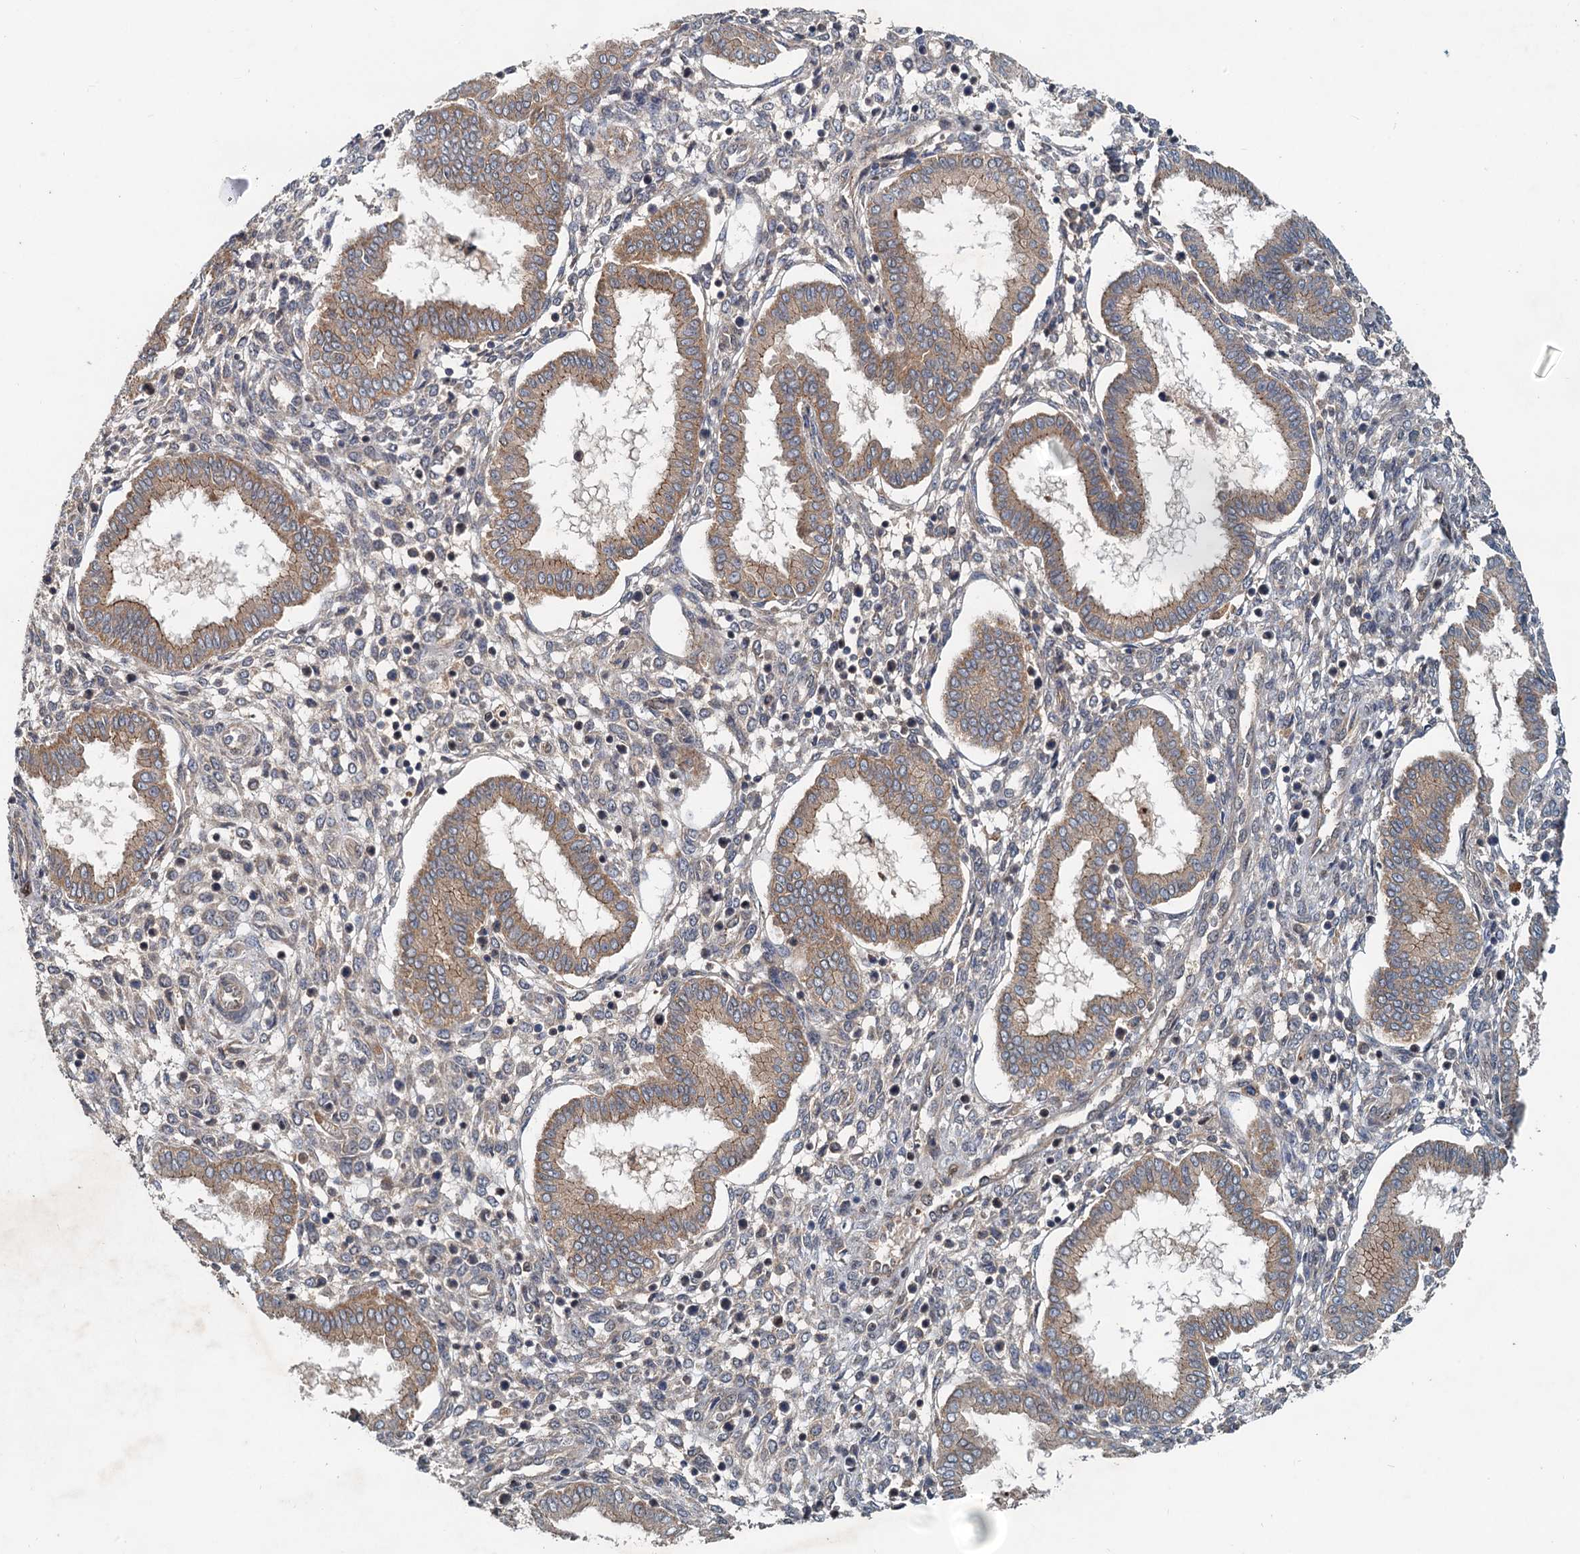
{"staining": {"intensity": "weak", "quantity": "25%-75%", "location": "cytoplasmic/membranous"}, "tissue": "endometrium", "cell_type": "Cells in endometrial stroma", "image_type": "normal", "snomed": [{"axis": "morphology", "description": "Normal tissue, NOS"}, {"axis": "topography", "description": "Endometrium"}], "caption": "Immunohistochemical staining of benign endometrium exhibits weak cytoplasmic/membranous protein staining in about 25%-75% of cells in endometrial stroma.", "gene": "CEP68", "patient": {"sex": "female", "age": 24}}